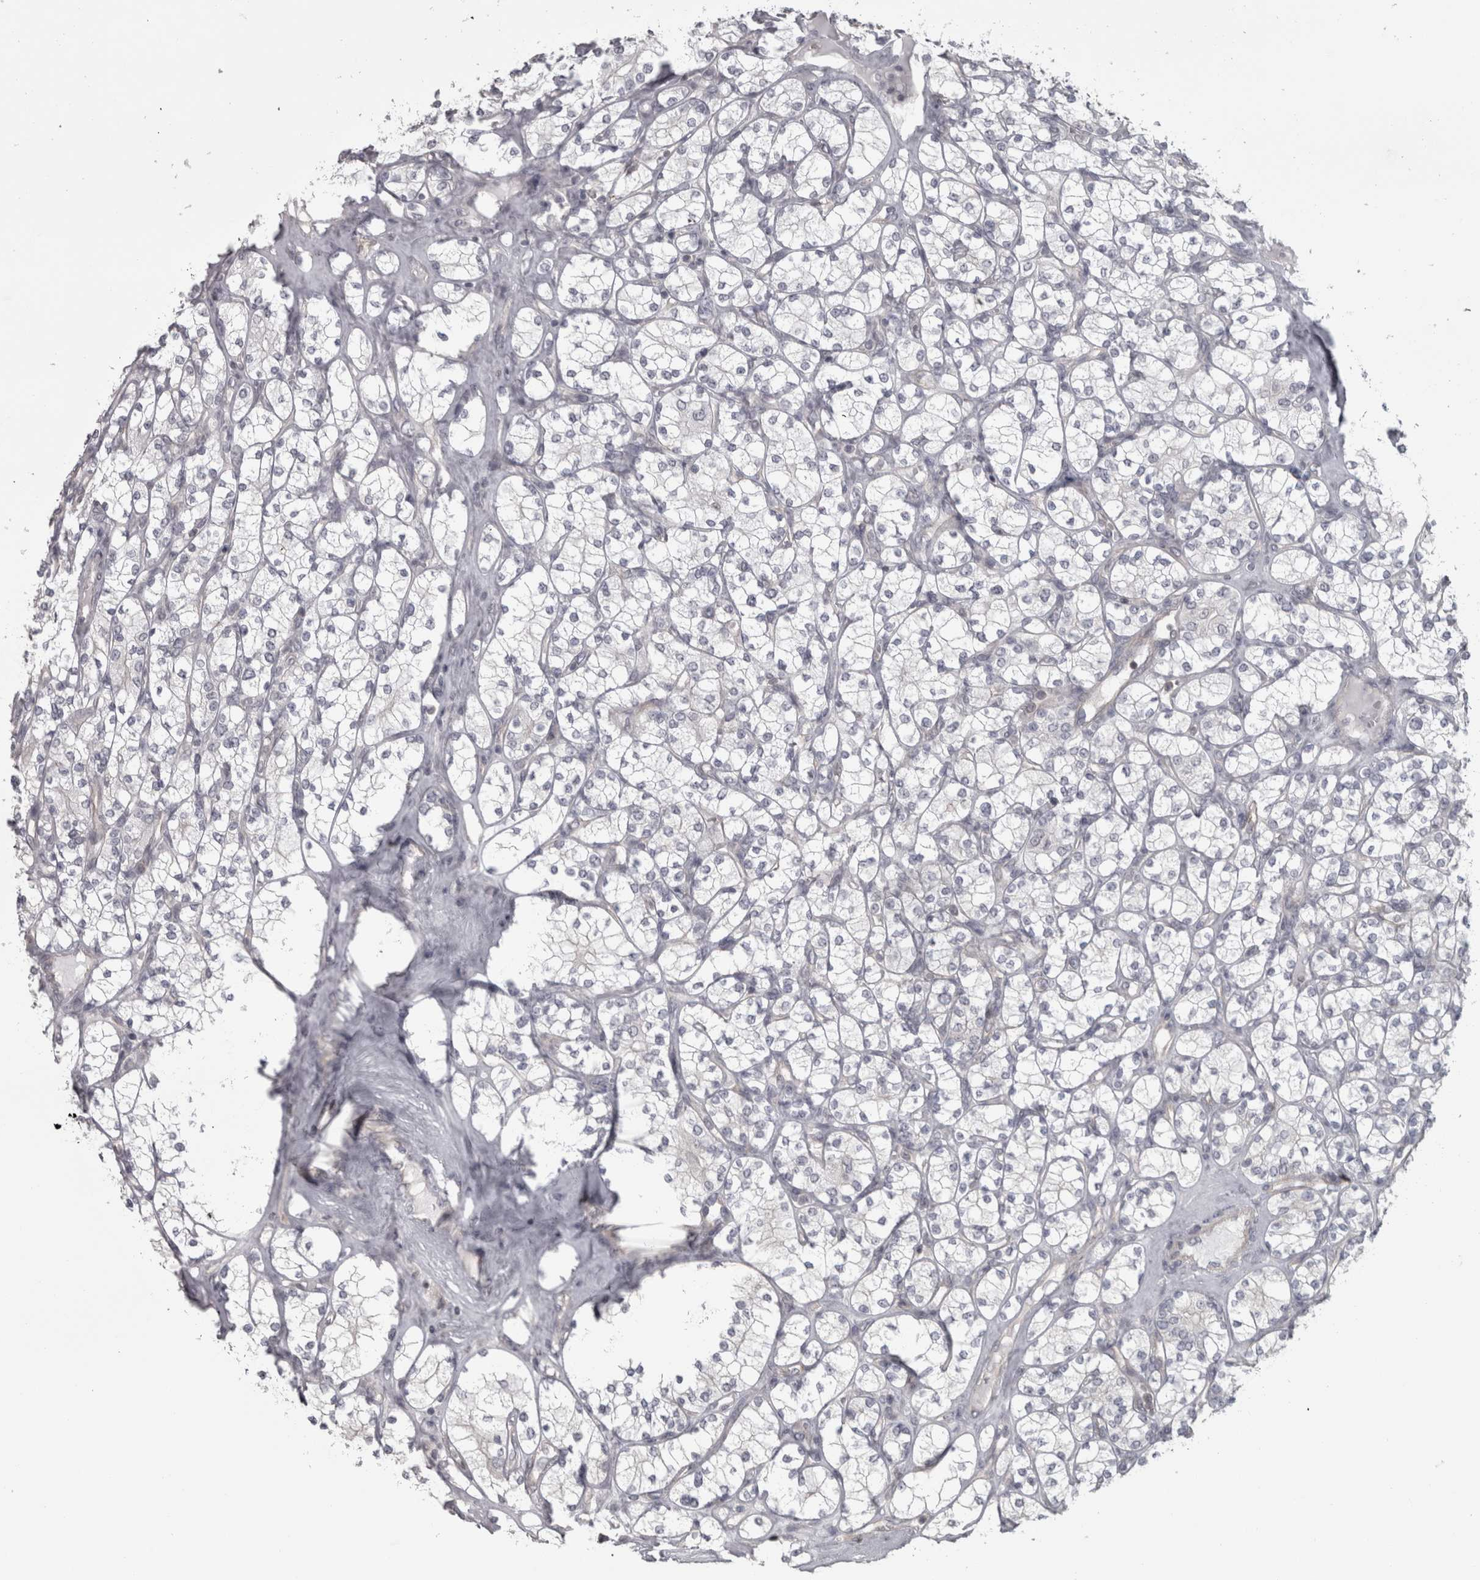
{"staining": {"intensity": "negative", "quantity": "none", "location": "none"}, "tissue": "renal cancer", "cell_type": "Tumor cells", "image_type": "cancer", "snomed": [{"axis": "morphology", "description": "Adenocarcinoma, NOS"}, {"axis": "topography", "description": "Kidney"}], "caption": "An IHC photomicrograph of renal cancer is shown. There is no staining in tumor cells of renal cancer.", "gene": "PPP1R12B", "patient": {"sex": "male", "age": 77}}